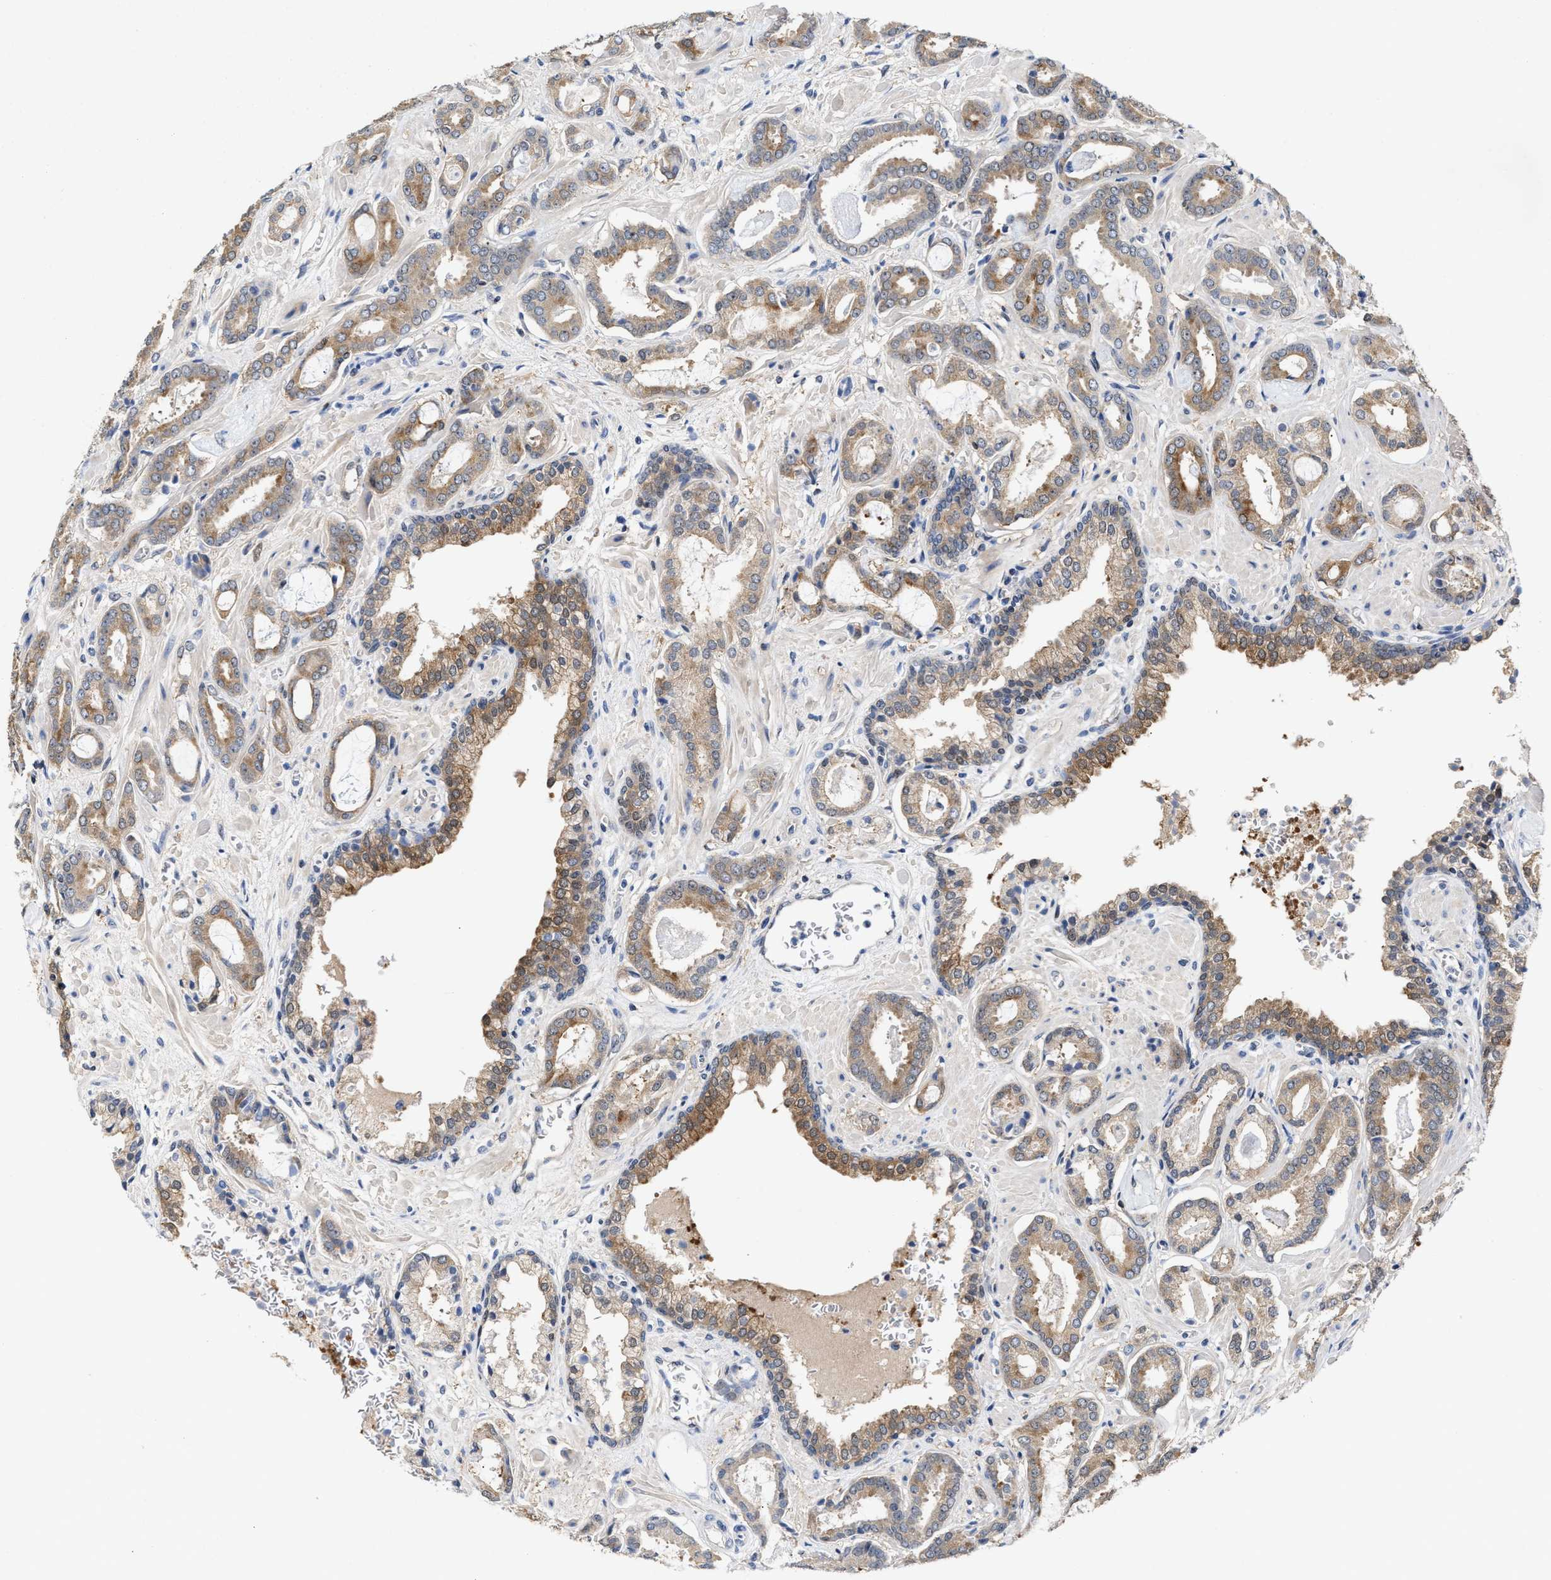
{"staining": {"intensity": "moderate", "quantity": "25%-75%", "location": "cytoplasmic/membranous"}, "tissue": "prostate cancer", "cell_type": "Tumor cells", "image_type": "cancer", "snomed": [{"axis": "morphology", "description": "Adenocarcinoma, Low grade"}, {"axis": "topography", "description": "Prostate"}], "caption": "Protein expression analysis of prostate cancer demonstrates moderate cytoplasmic/membranous expression in approximately 25%-75% of tumor cells. The protein of interest is stained brown, and the nuclei are stained in blue (DAB (3,3'-diaminobenzidine) IHC with brightfield microscopy, high magnification).", "gene": "BBLN", "patient": {"sex": "male", "age": 53}}